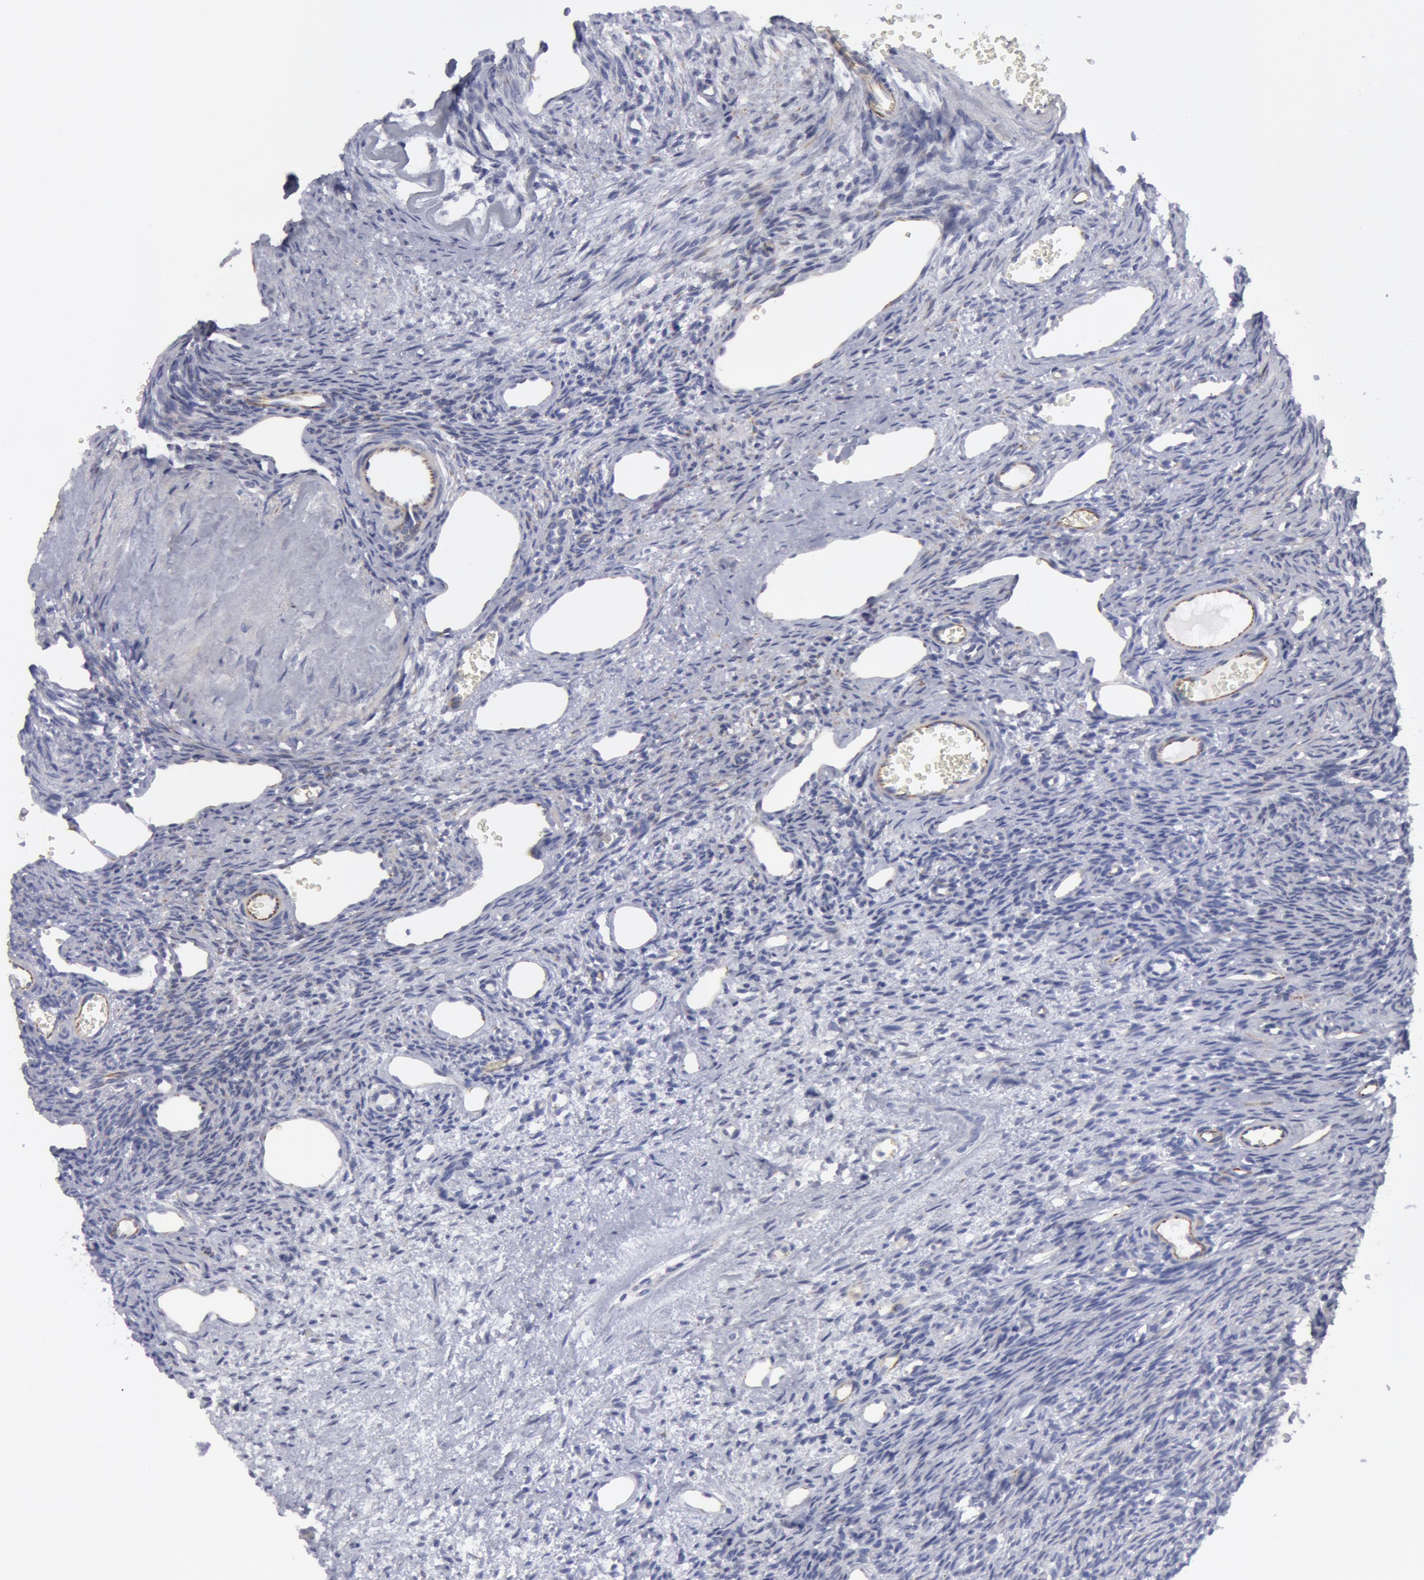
{"staining": {"intensity": "negative", "quantity": "none", "location": "none"}, "tissue": "ovary", "cell_type": "Follicle cells", "image_type": "normal", "snomed": [{"axis": "morphology", "description": "Normal tissue, NOS"}, {"axis": "topography", "description": "Ovary"}], "caption": "A histopathology image of ovary stained for a protein exhibits no brown staining in follicle cells.", "gene": "SMC1B", "patient": {"sex": "female", "age": 33}}